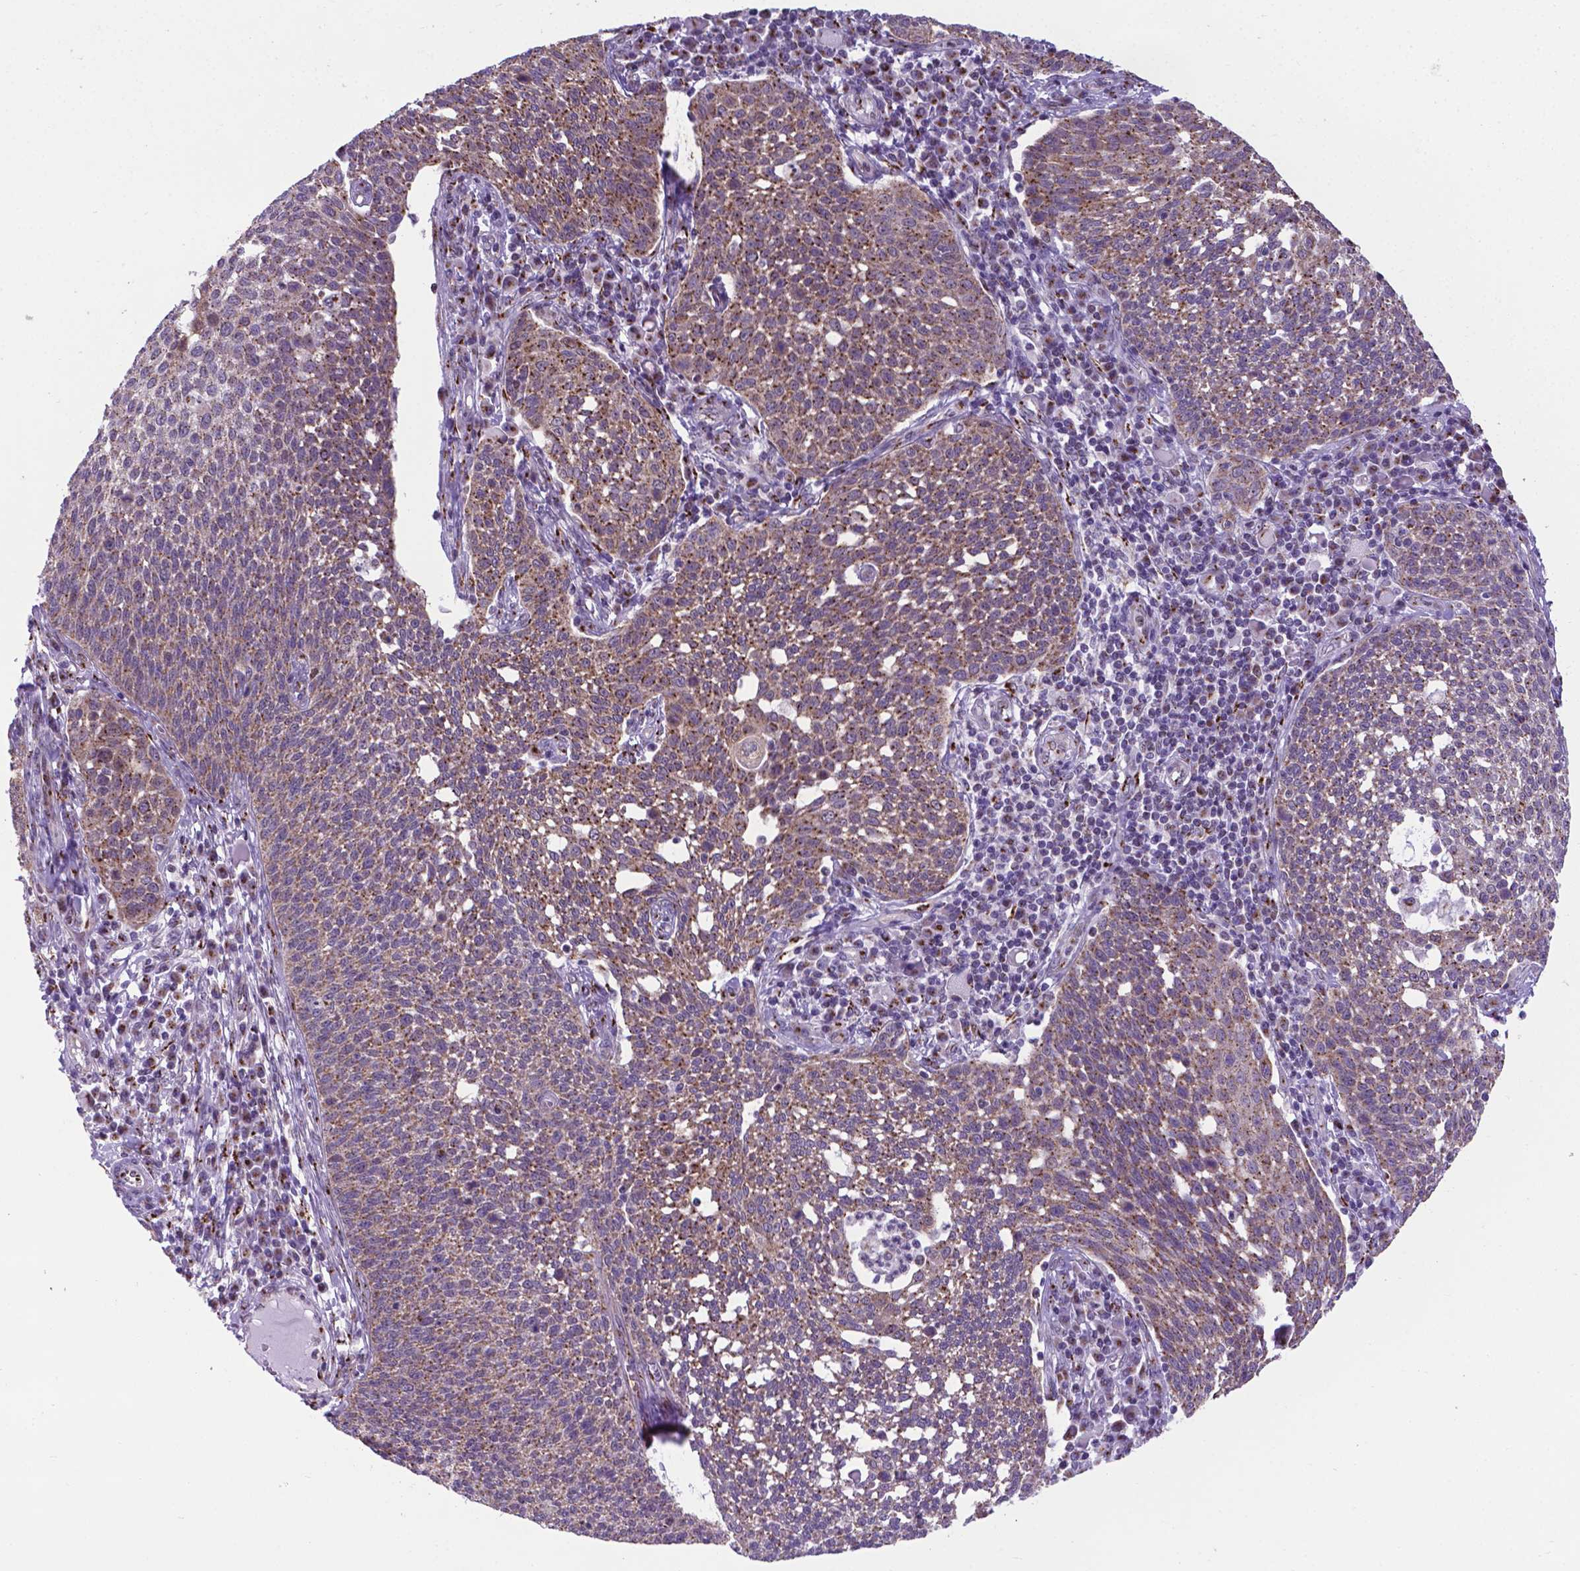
{"staining": {"intensity": "weak", "quantity": "25%-75%", "location": "cytoplasmic/membranous"}, "tissue": "cervical cancer", "cell_type": "Tumor cells", "image_type": "cancer", "snomed": [{"axis": "morphology", "description": "Squamous cell carcinoma, NOS"}, {"axis": "topography", "description": "Cervix"}], "caption": "Weak cytoplasmic/membranous positivity for a protein is present in about 25%-75% of tumor cells of squamous cell carcinoma (cervical) using immunohistochemistry (IHC).", "gene": "MRPL10", "patient": {"sex": "female", "age": 34}}